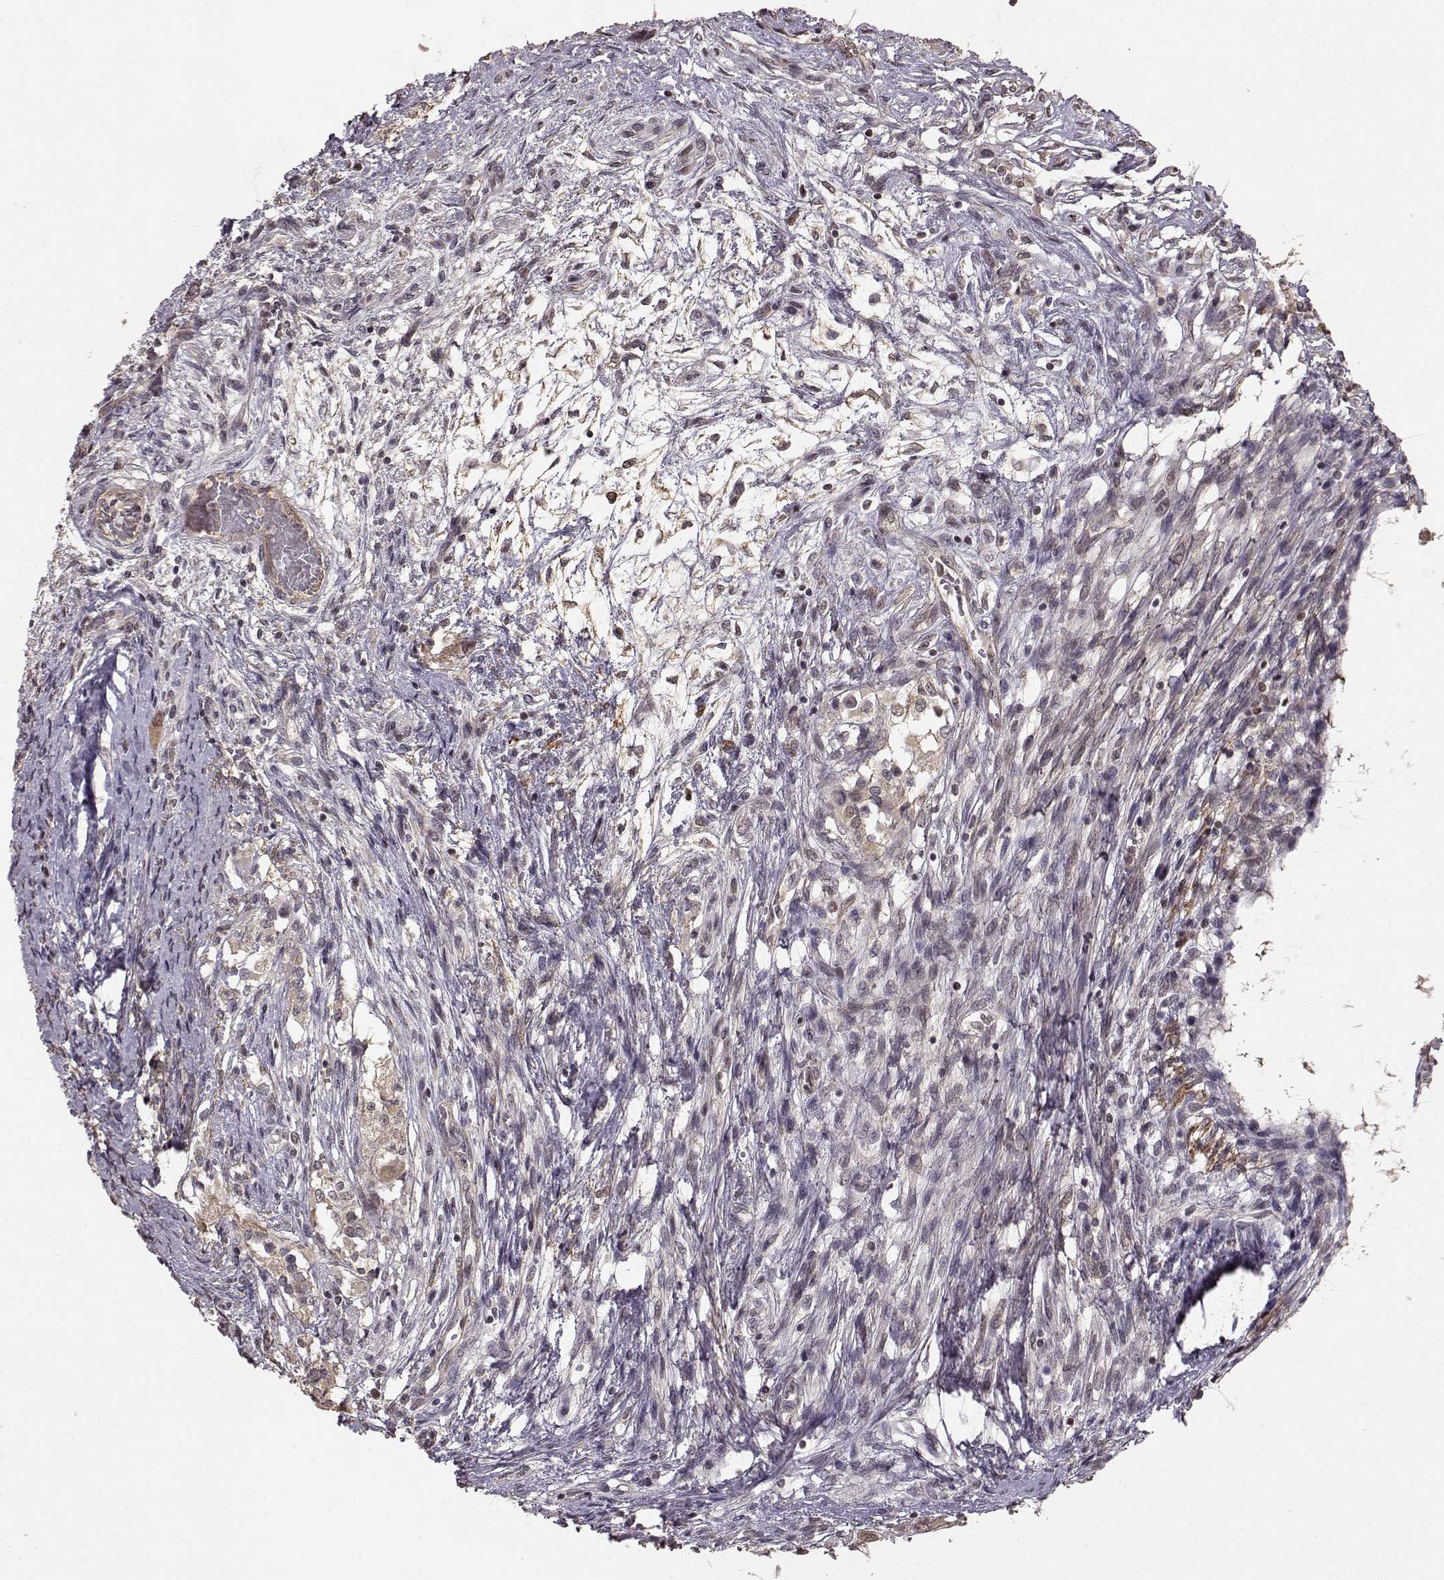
{"staining": {"intensity": "negative", "quantity": "none", "location": "none"}, "tissue": "testis cancer", "cell_type": "Tumor cells", "image_type": "cancer", "snomed": [{"axis": "morphology", "description": "Carcinoma, Embryonal, NOS"}, {"axis": "topography", "description": "Testis"}], "caption": "Immunohistochemical staining of testis embryonal carcinoma exhibits no significant expression in tumor cells.", "gene": "BACH2", "patient": {"sex": "male", "age": 37}}